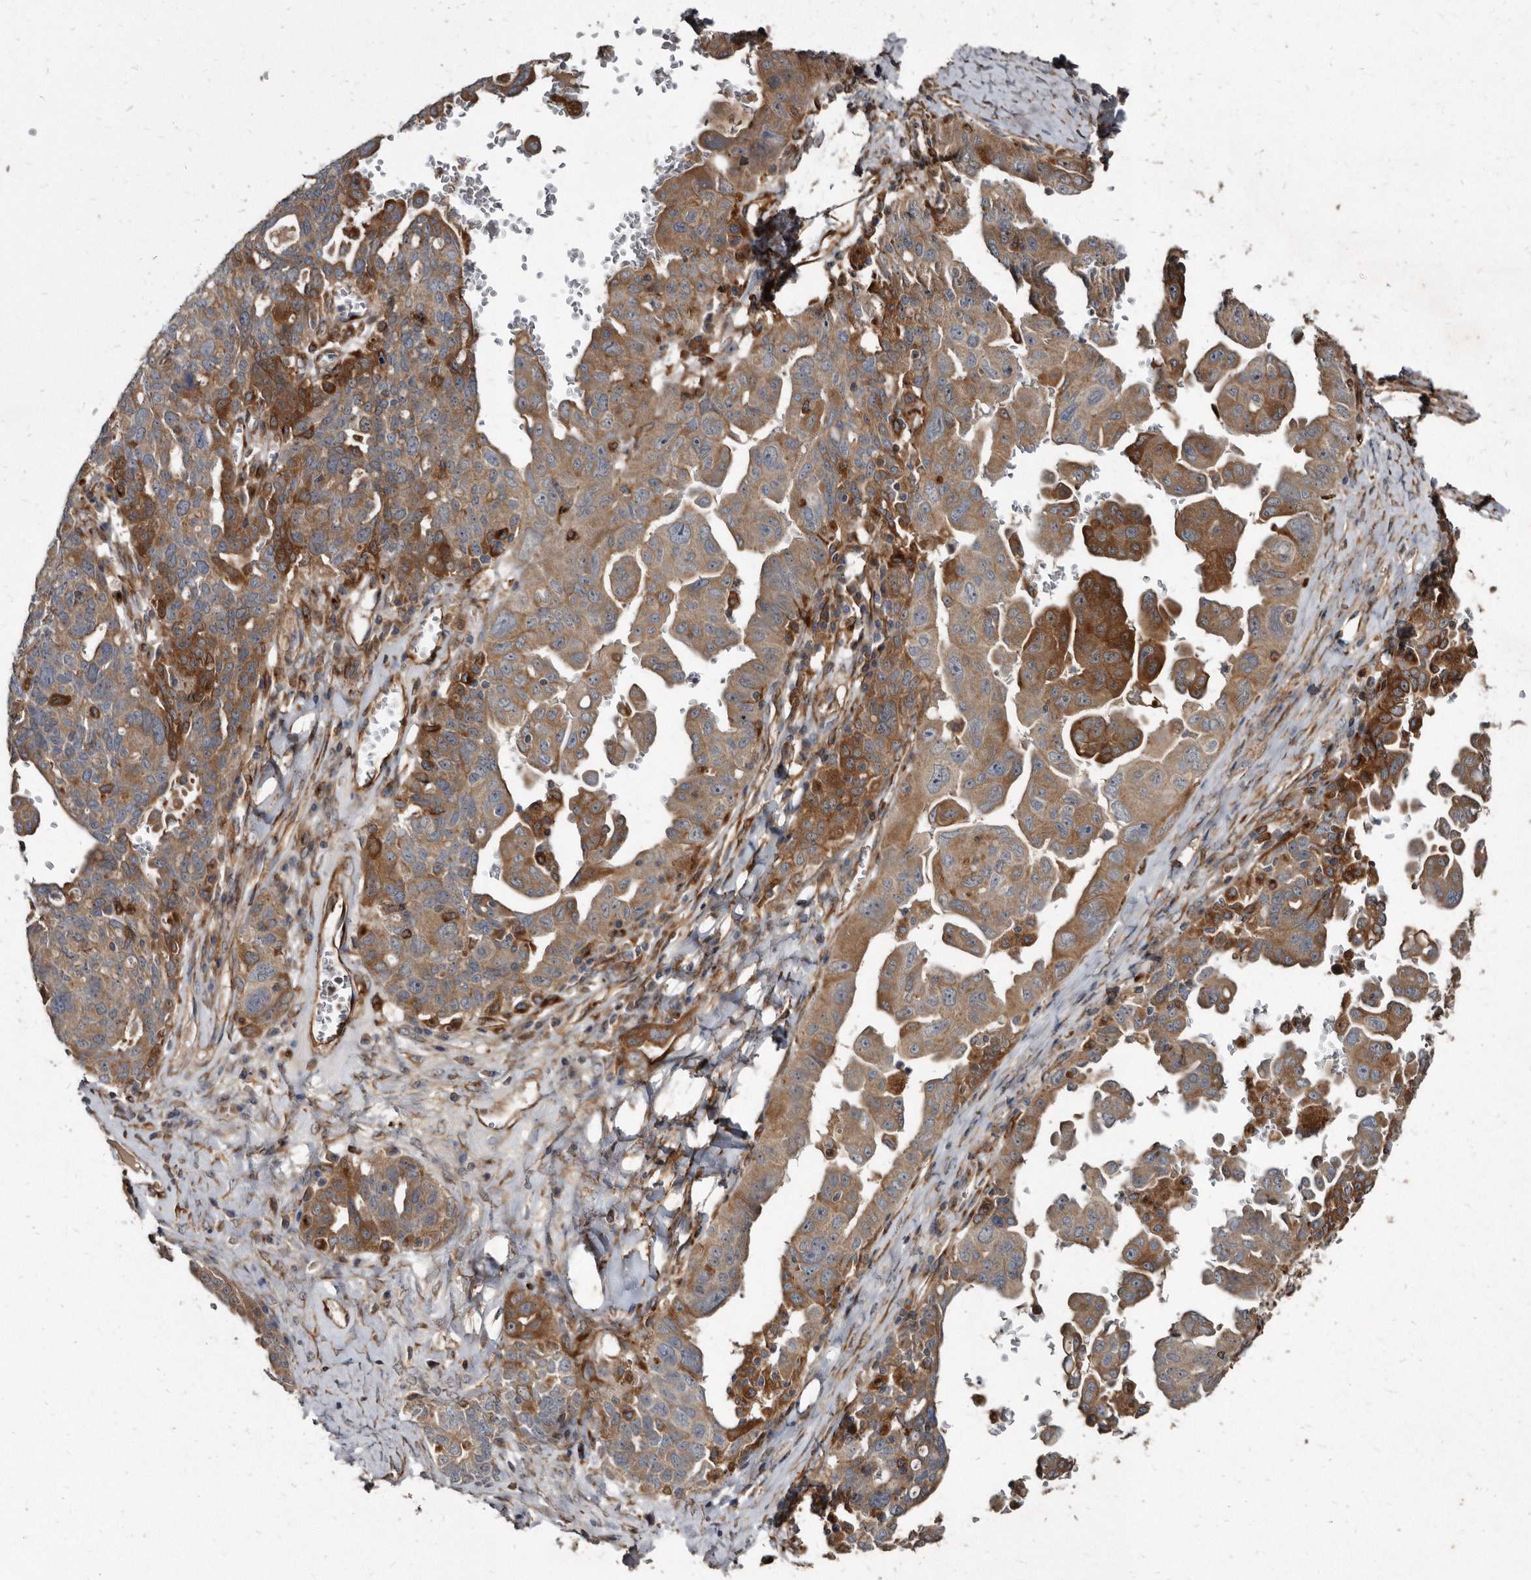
{"staining": {"intensity": "moderate", "quantity": ">75%", "location": "cytoplasmic/membranous"}, "tissue": "ovarian cancer", "cell_type": "Tumor cells", "image_type": "cancer", "snomed": [{"axis": "morphology", "description": "Carcinoma, endometroid"}, {"axis": "topography", "description": "Ovary"}], "caption": "Immunohistochemical staining of endometroid carcinoma (ovarian) demonstrates medium levels of moderate cytoplasmic/membranous positivity in about >75% of tumor cells.", "gene": "KCTD20", "patient": {"sex": "female", "age": 62}}